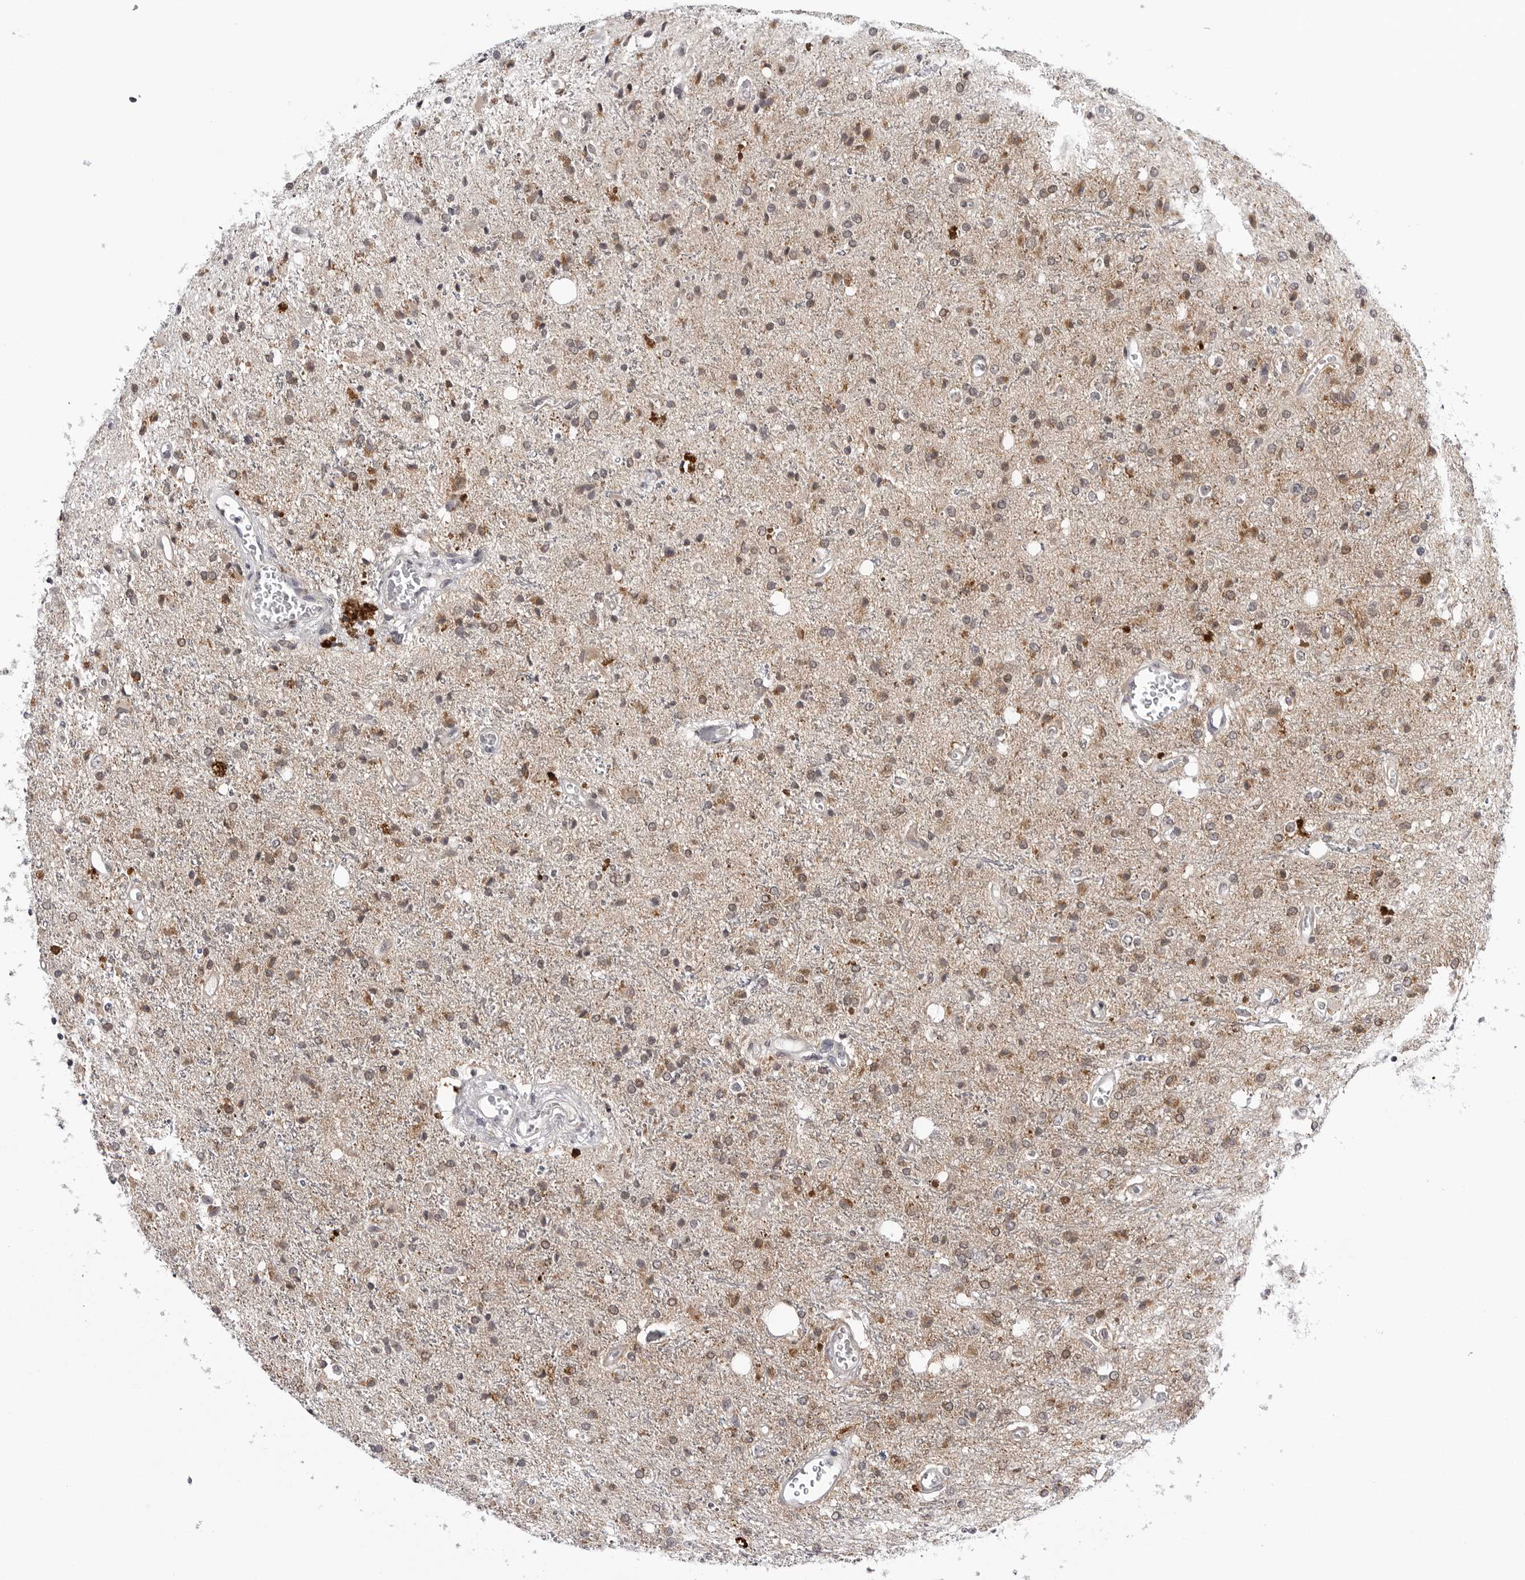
{"staining": {"intensity": "moderate", "quantity": "25%-75%", "location": "cytoplasmic/membranous"}, "tissue": "glioma", "cell_type": "Tumor cells", "image_type": "cancer", "snomed": [{"axis": "morphology", "description": "Glioma, malignant, High grade"}, {"axis": "topography", "description": "Brain"}], "caption": "Malignant glioma (high-grade) stained for a protein shows moderate cytoplasmic/membranous positivity in tumor cells.", "gene": "CDK20", "patient": {"sex": "male", "age": 47}}